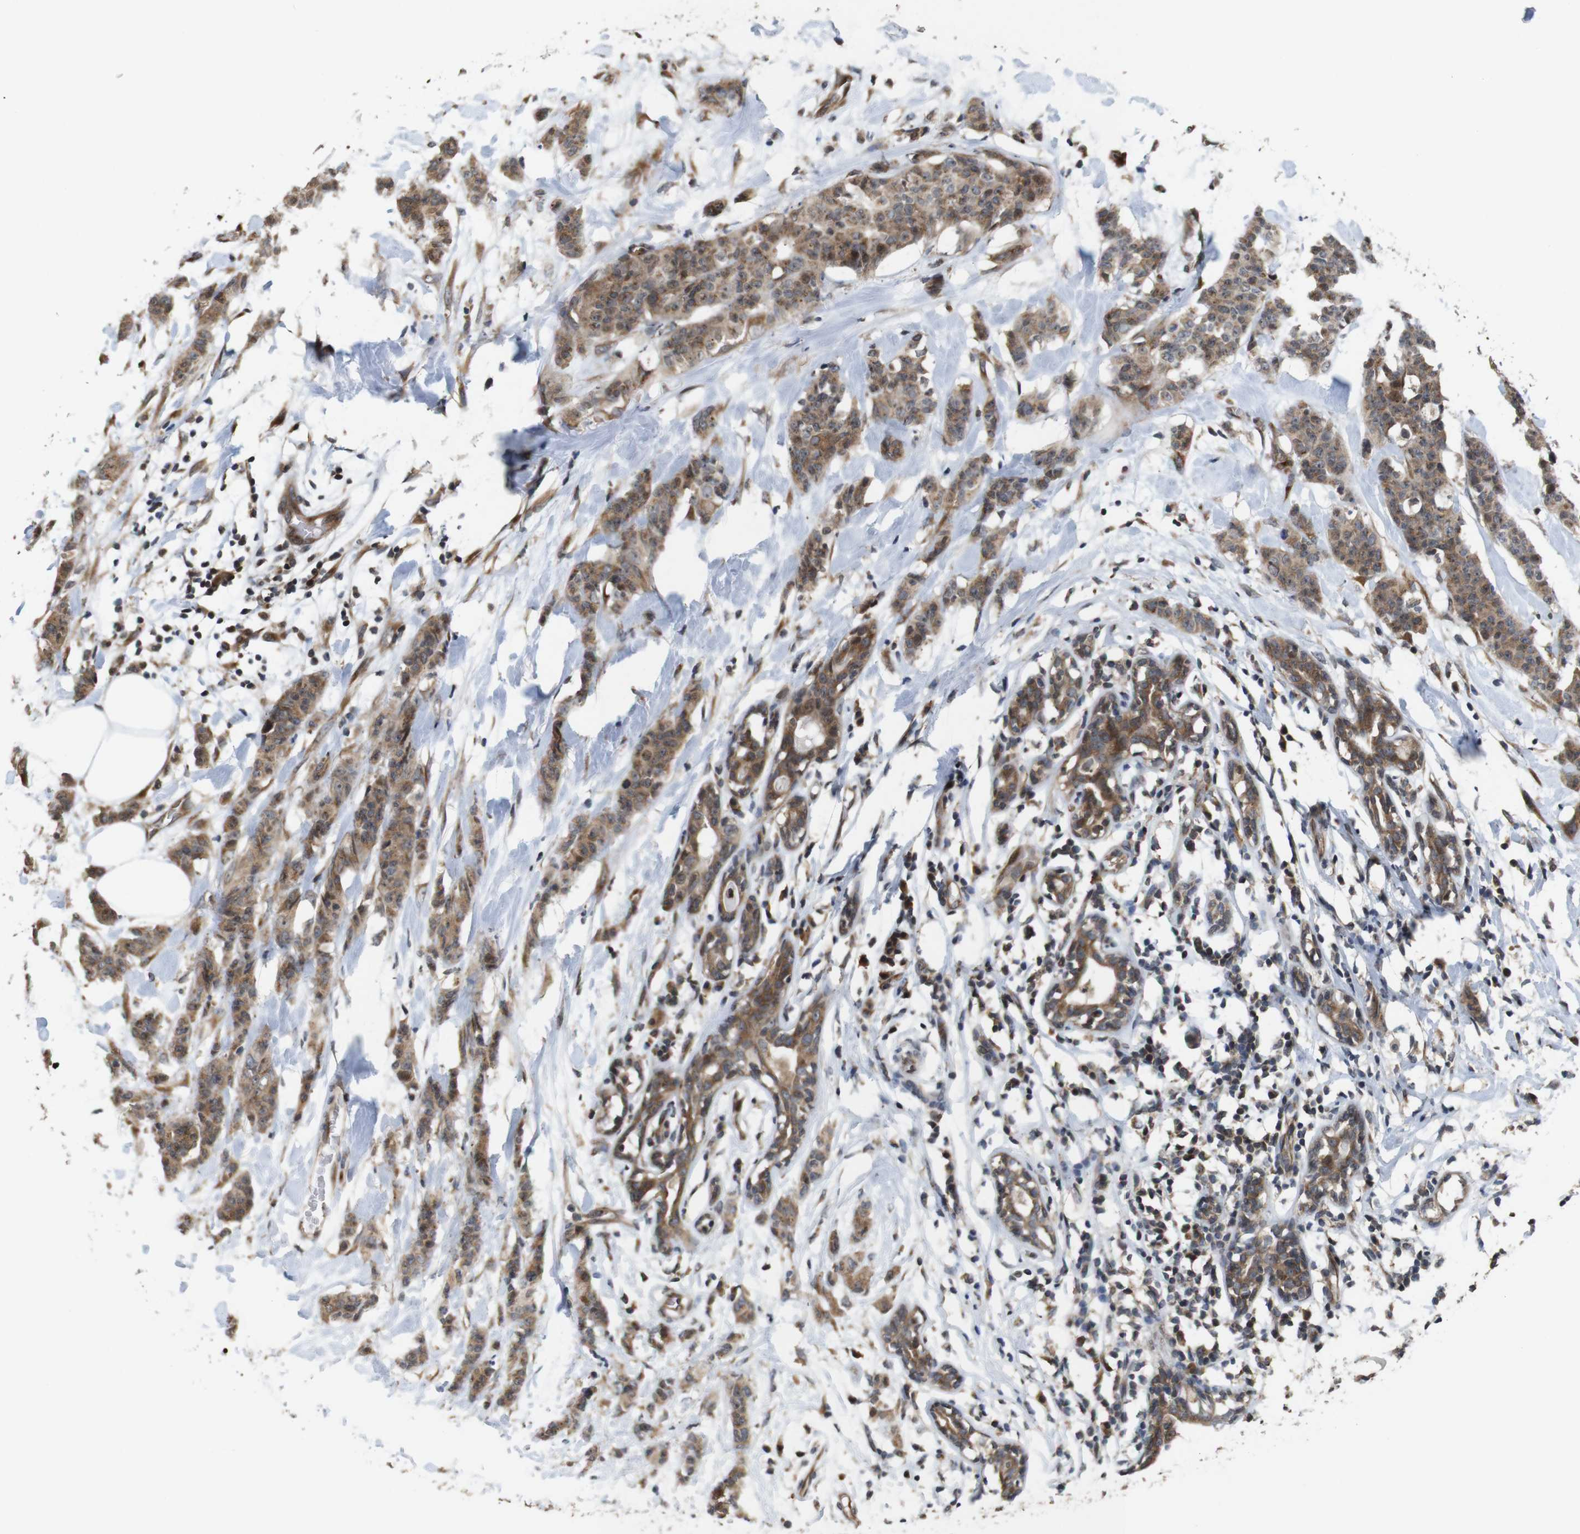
{"staining": {"intensity": "moderate", "quantity": ">75%", "location": "cytoplasmic/membranous,nuclear"}, "tissue": "breast cancer", "cell_type": "Tumor cells", "image_type": "cancer", "snomed": [{"axis": "morphology", "description": "Normal tissue, NOS"}, {"axis": "morphology", "description": "Duct carcinoma"}, {"axis": "topography", "description": "Breast"}], "caption": "Protein staining exhibits moderate cytoplasmic/membranous and nuclear staining in approximately >75% of tumor cells in breast cancer. The staining is performed using DAB (3,3'-diaminobenzidine) brown chromogen to label protein expression. The nuclei are counter-stained blue using hematoxylin.", "gene": "EFCAB14", "patient": {"sex": "female", "age": 40}}